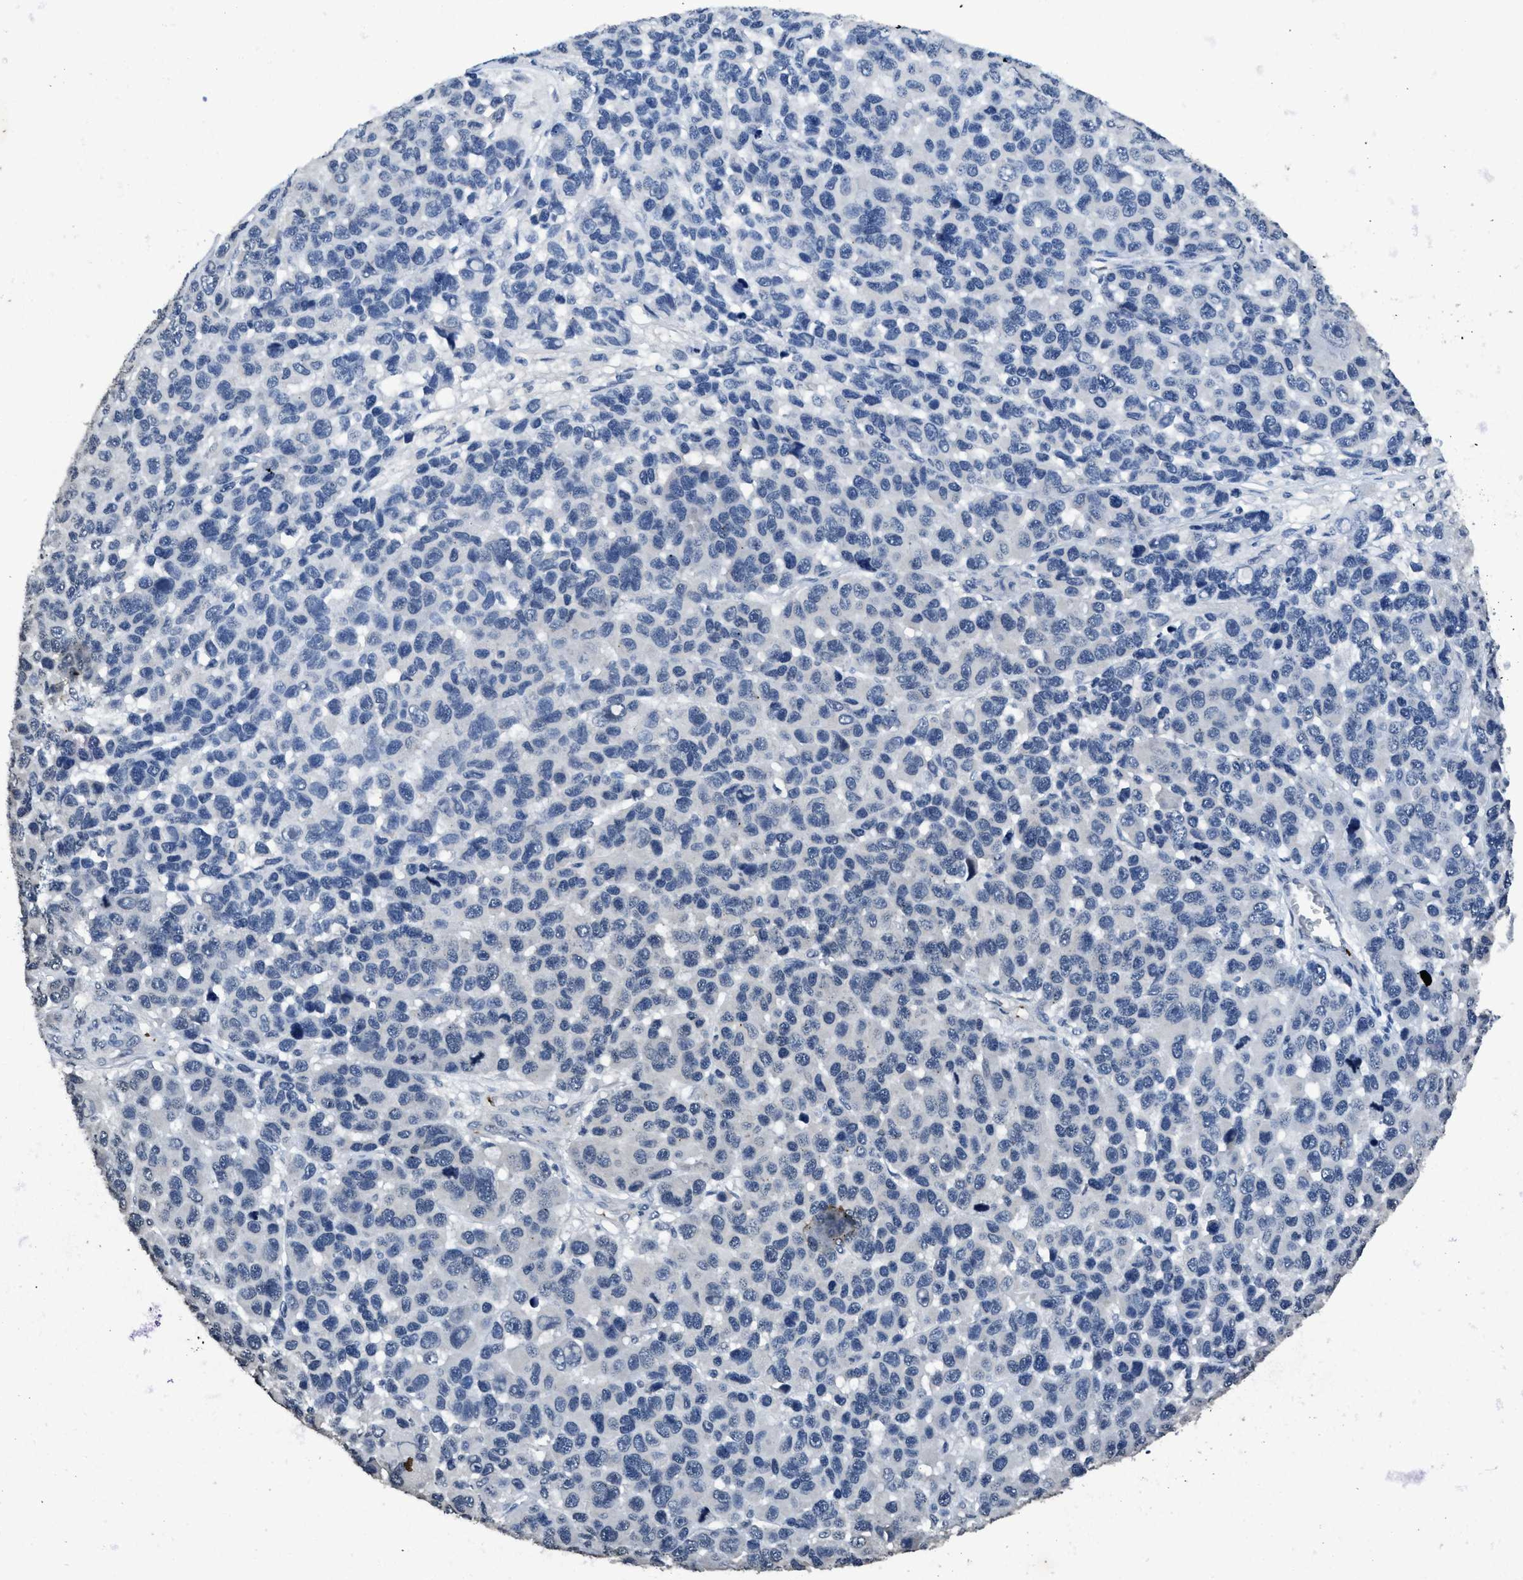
{"staining": {"intensity": "negative", "quantity": "none", "location": "none"}, "tissue": "melanoma", "cell_type": "Tumor cells", "image_type": "cancer", "snomed": [{"axis": "morphology", "description": "Malignant melanoma, NOS"}, {"axis": "topography", "description": "Skin"}], "caption": "An immunohistochemistry photomicrograph of melanoma is shown. There is no staining in tumor cells of melanoma.", "gene": "ITGA2B", "patient": {"sex": "male", "age": 53}}